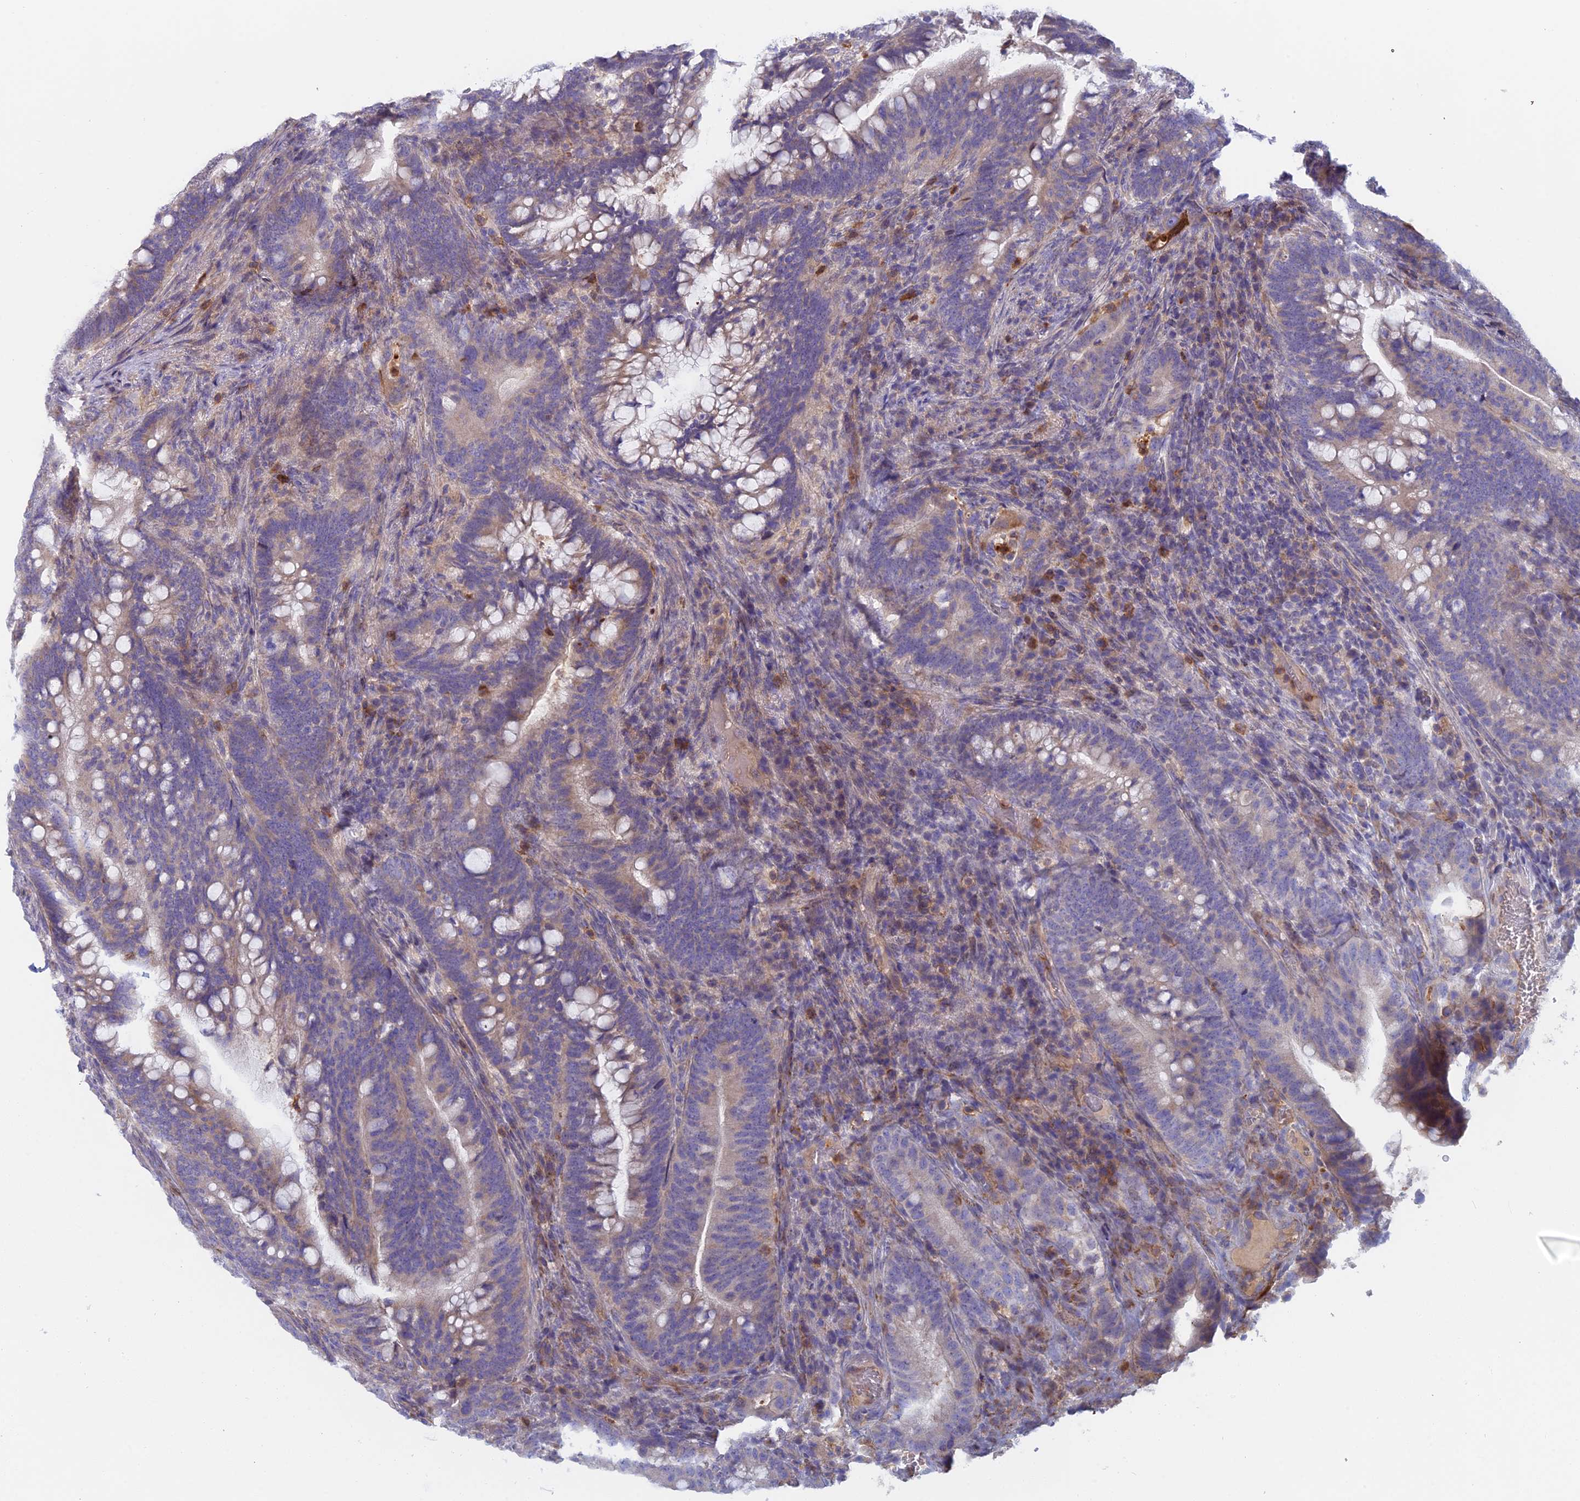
{"staining": {"intensity": "negative", "quantity": "none", "location": "none"}, "tissue": "colorectal cancer", "cell_type": "Tumor cells", "image_type": "cancer", "snomed": [{"axis": "morphology", "description": "Adenocarcinoma, NOS"}, {"axis": "topography", "description": "Colon"}], "caption": "The image reveals no significant expression in tumor cells of colorectal cancer (adenocarcinoma).", "gene": "IFTAP", "patient": {"sex": "female", "age": 66}}